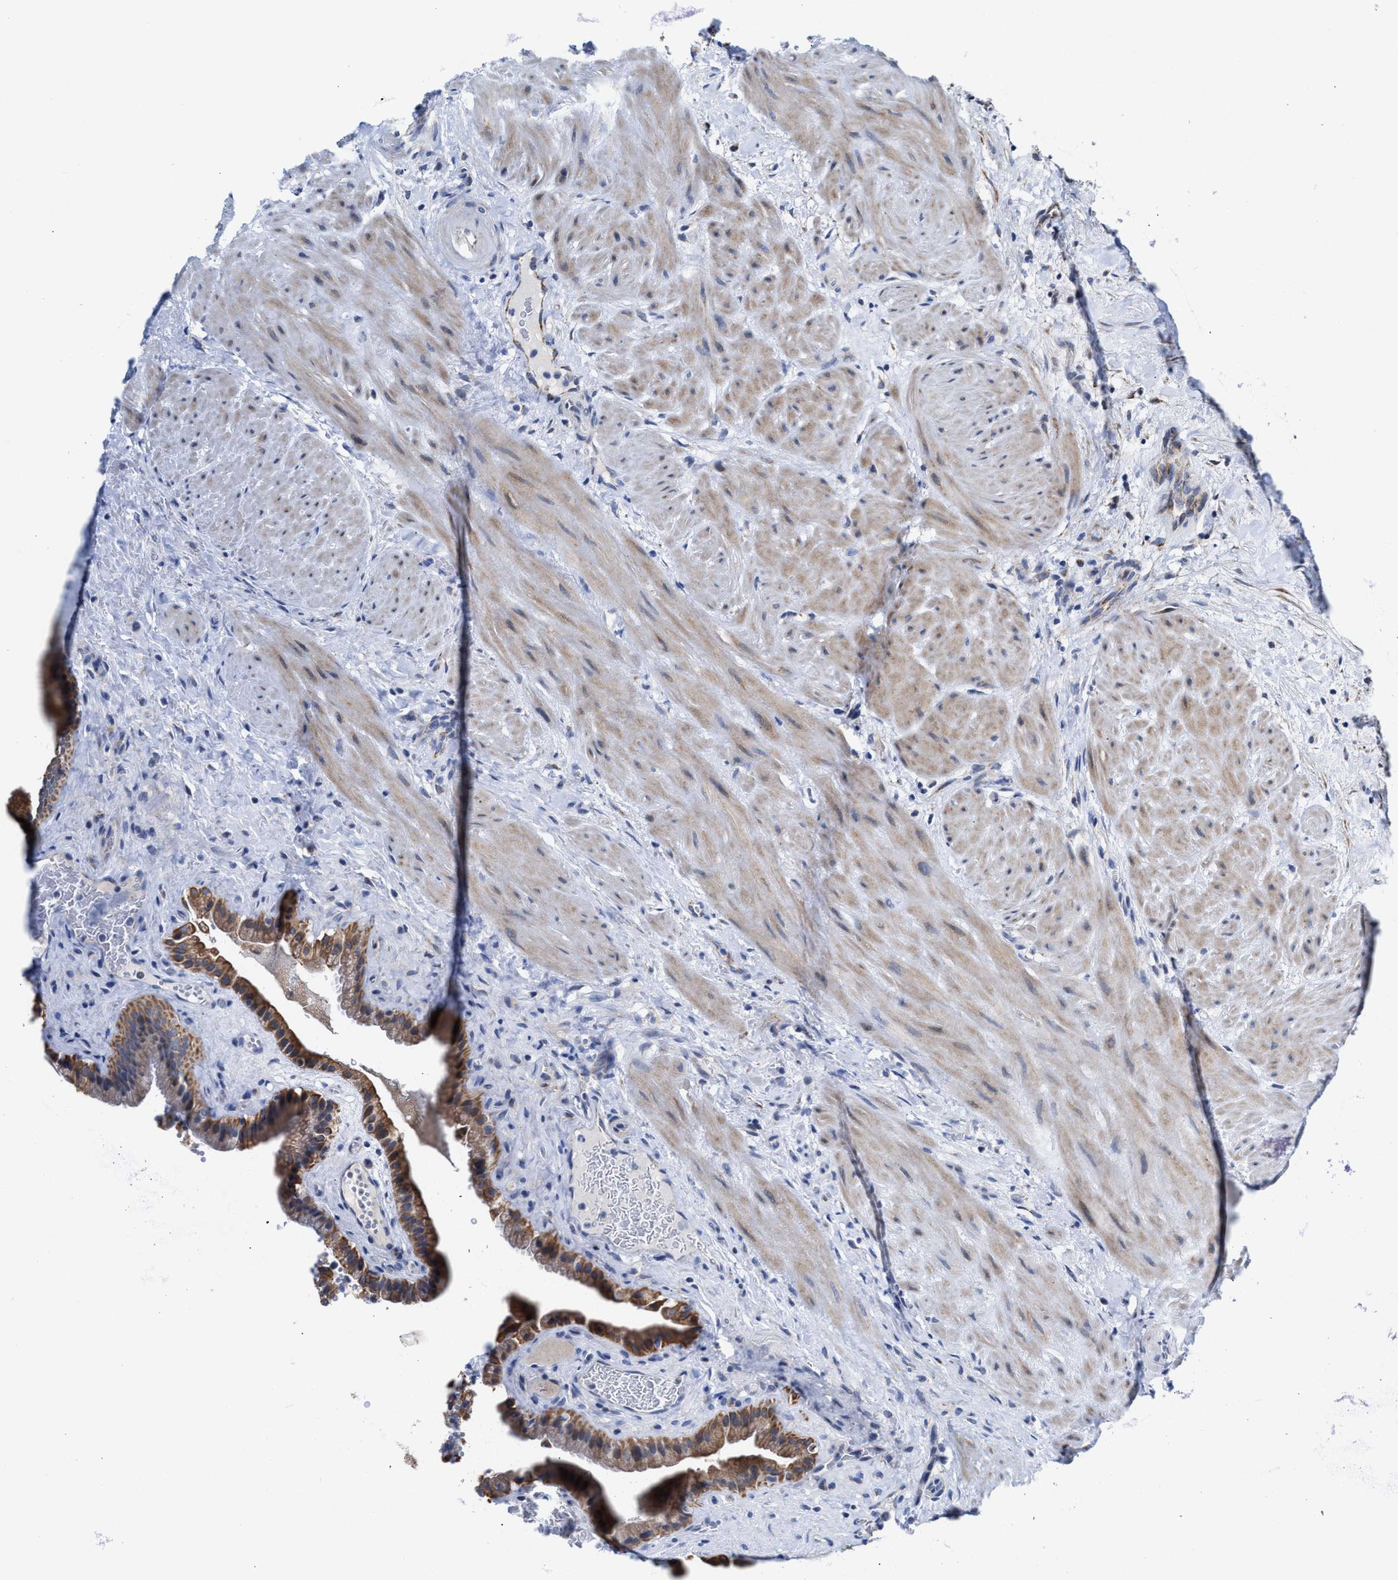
{"staining": {"intensity": "strong", "quantity": ">75%", "location": "cytoplasmic/membranous"}, "tissue": "gallbladder", "cell_type": "Glandular cells", "image_type": "normal", "snomed": [{"axis": "morphology", "description": "Normal tissue, NOS"}, {"axis": "topography", "description": "Gallbladder"}], "caption": "Gallbladder stained with a protein marker exhibits strong staining in glandular cells.", "gene": "JAG1", "patient": {"sex": "male", "age": 49}}